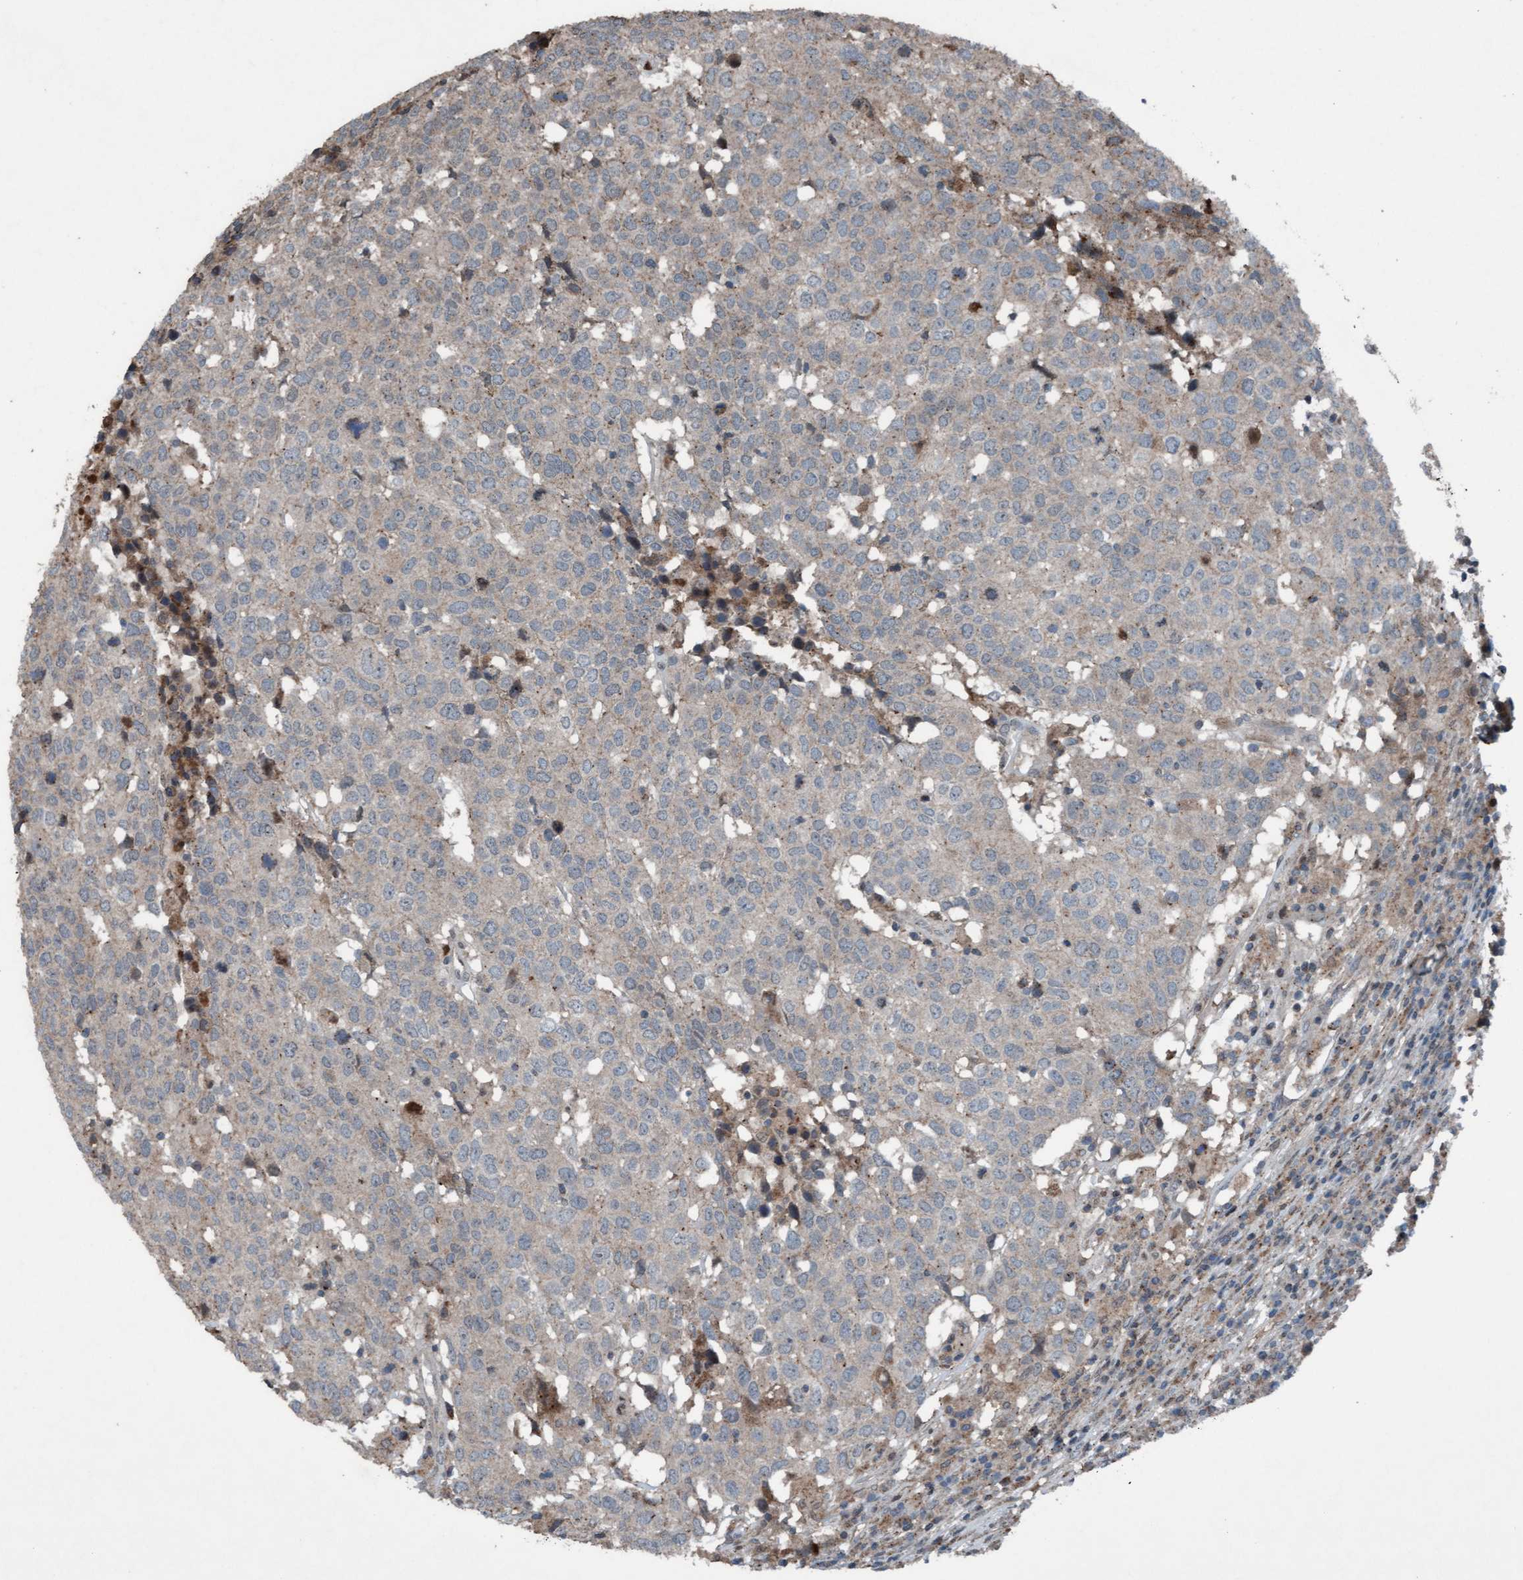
{"staining": {"intensity": "weak", "quantity": "<25%", "location": "cytoplasmic/membranous"}, "tissue": "head and neck cancer", "cell_type": "Tumor cells", "image_type": "cancer", "snomed": [{"axis": "morphology", "description": "Squamous cell carcinoma, NOS"}, {"axis": "topography", "description": "Head-Neck"}], "caption": "A micrograph of human head and neck cancer is negative for staining in tumor cells. The staining is performed using DAB brown chromogen with nuclei counter-stained in using hematoxylin.", "gene": "PLXNB2", "patient": {"sex": "male", "age": 66}}